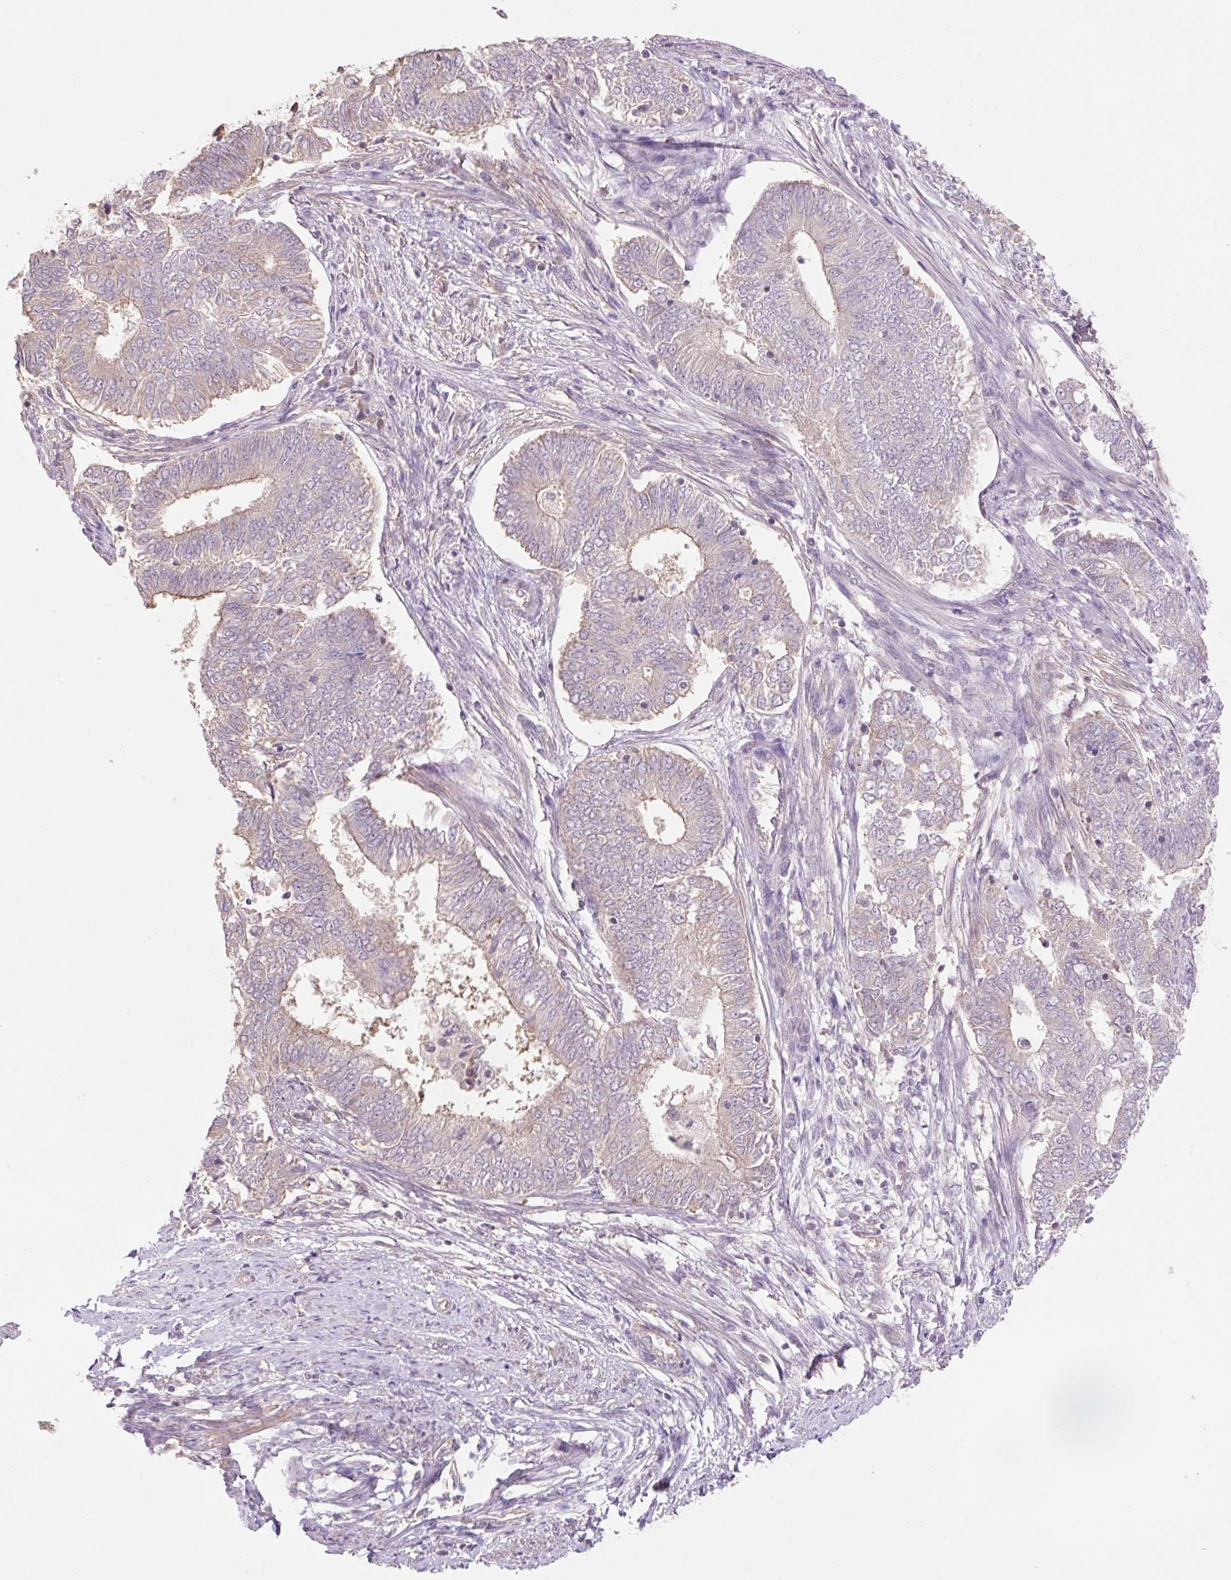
{"staining": {"intensity": "weak", "quantity": "<25%", "location": "cytoplasmic/membranous"}, "tissue": "endometrial cancer", "cell_type": "Tumor cells", "image_type": "cancer", "snomed": [{"axis": "morphology", "description": "Adenocarcinoma, NOS"}, {"axis": "topography", "description": "Endometrium"}], "caption": "Tumor cells are negative for brown protein staining in endometrial cancer.", "gene": "COX8A", "patient": {"sex": "female", "age": 62}}